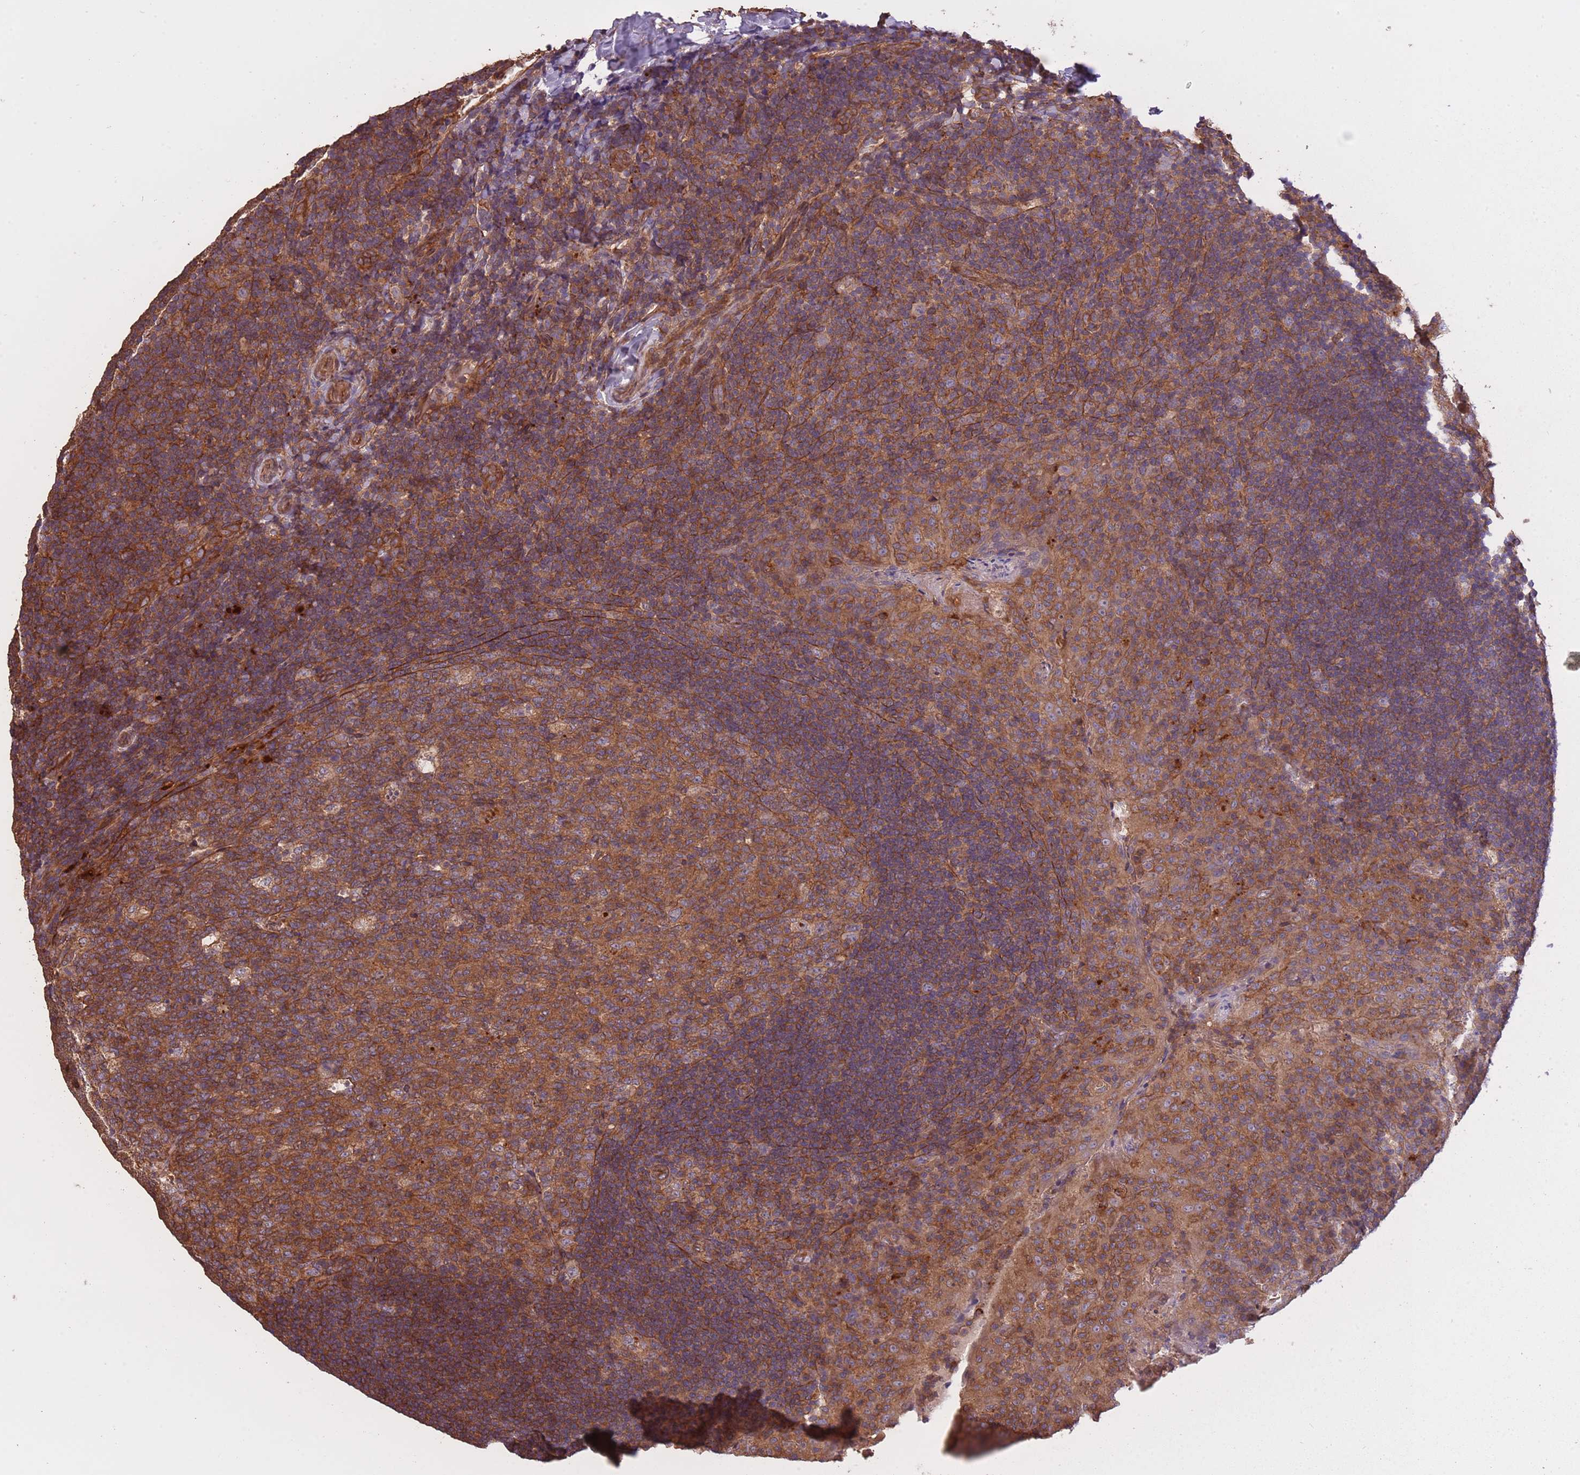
{"staining": {"intensity": "moderate", "quantity": ">75%", "location": "cytoplasmic/membranous"}, "tissue": "tonsil", "cell_type": "Germinal center cells", "image_type": "normal", "snomed": [{"axis": "morphology", "description": "Normal tissue, NOS"}, {"axis": "topography", "description": "Tonsil"}], "caption": "Moderate cytoplasmic/membranous protein staining is present in approximately >75% of germinal center cells in tonsil.", "gene": "ARMH3", "patient": {"sex": "male", "age": 17}}